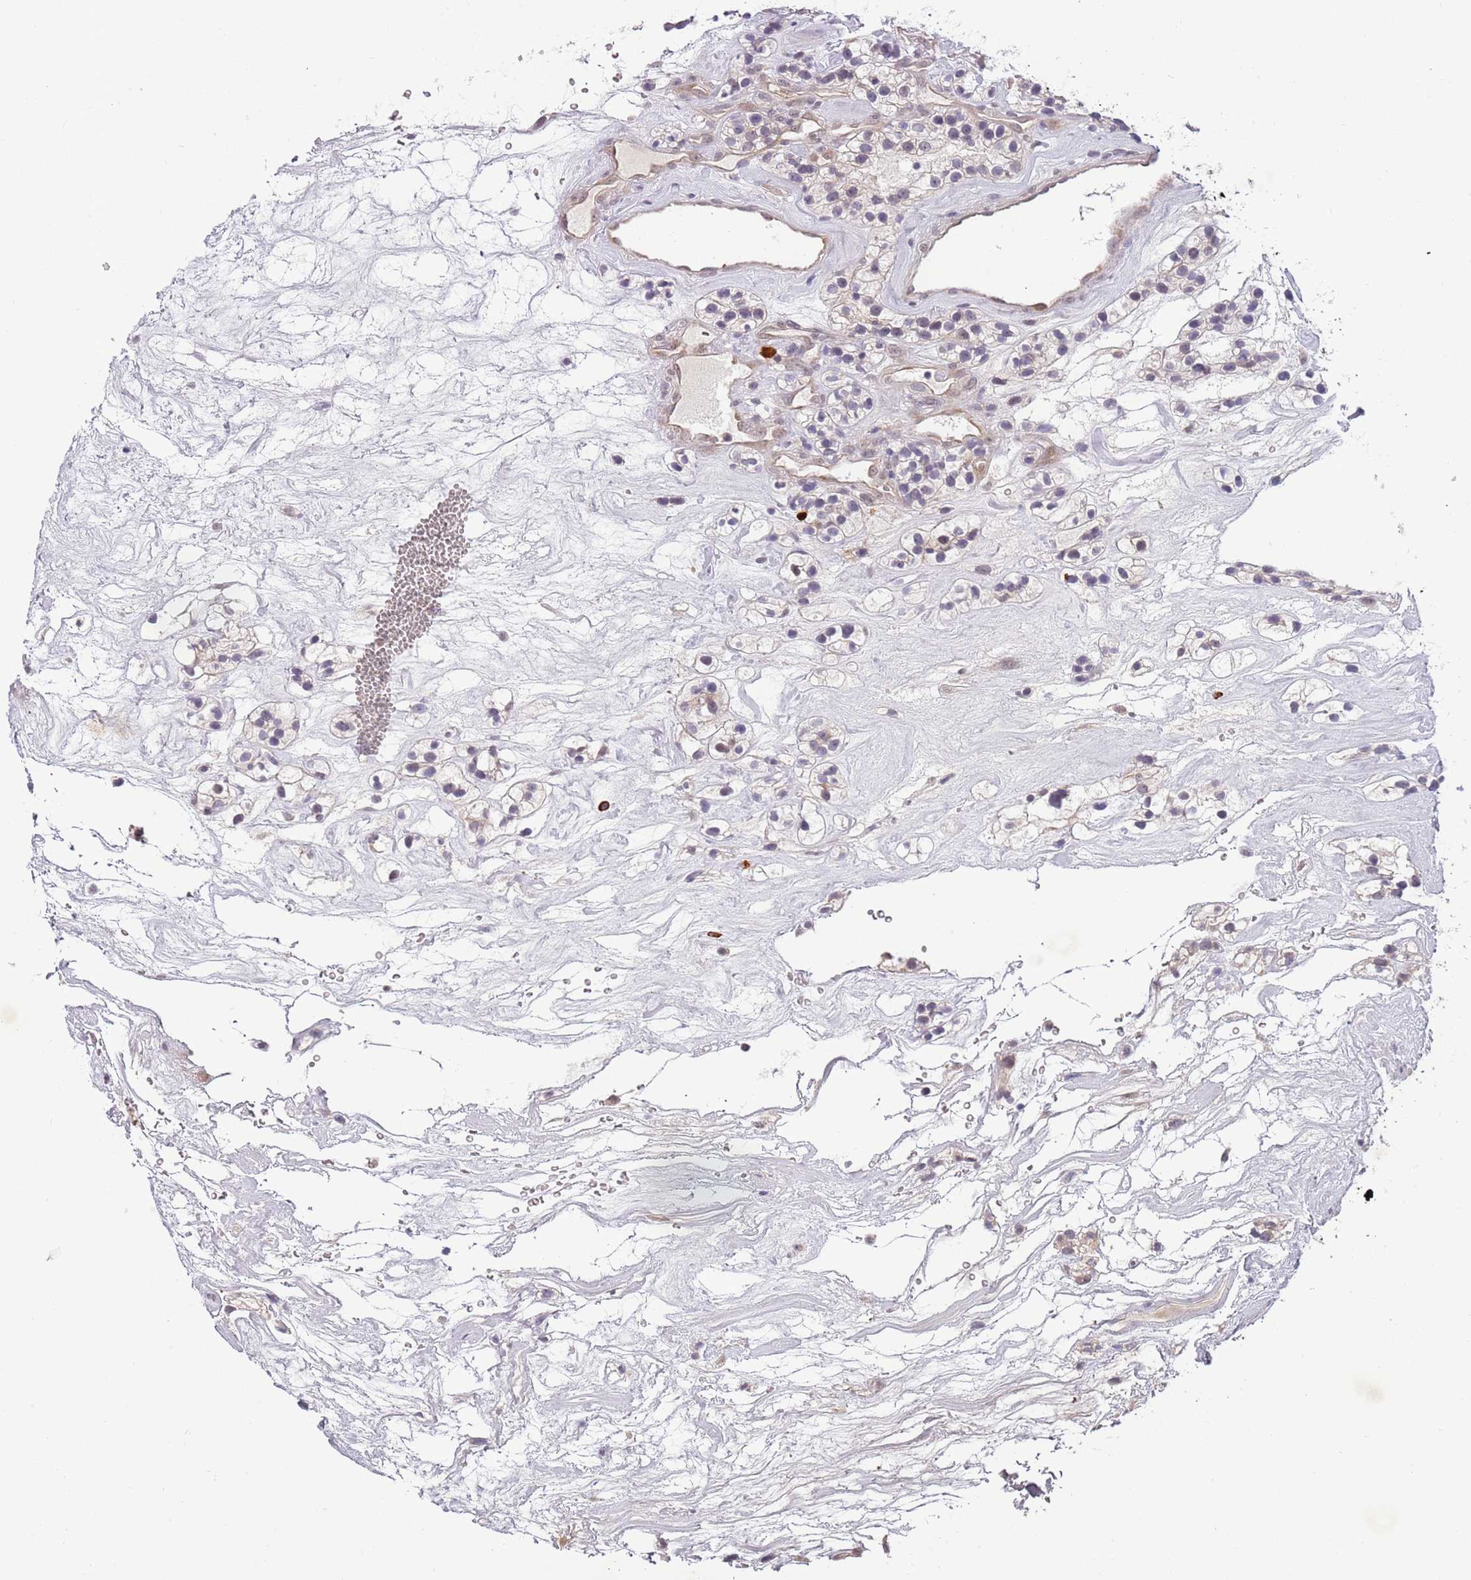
{"staining": {"intensity": "negative", "quantity": "none", "location": "none"}, "tissue": "renal cancer", "cell_type": "Tumor cells", "image_type": "cancer", "snomed": [{"axis": "morphology", "description": "Adenocarcinoma, NOS"}, {"axis": "topography", "description": "Kidney"}], "caption": "Renal adenocarcinoma was stained to show a protein in brown. There is no significant expression in tumor cells.", "gene": "FAM120AOS", "patient": {"sex": "female", "age": 57}}